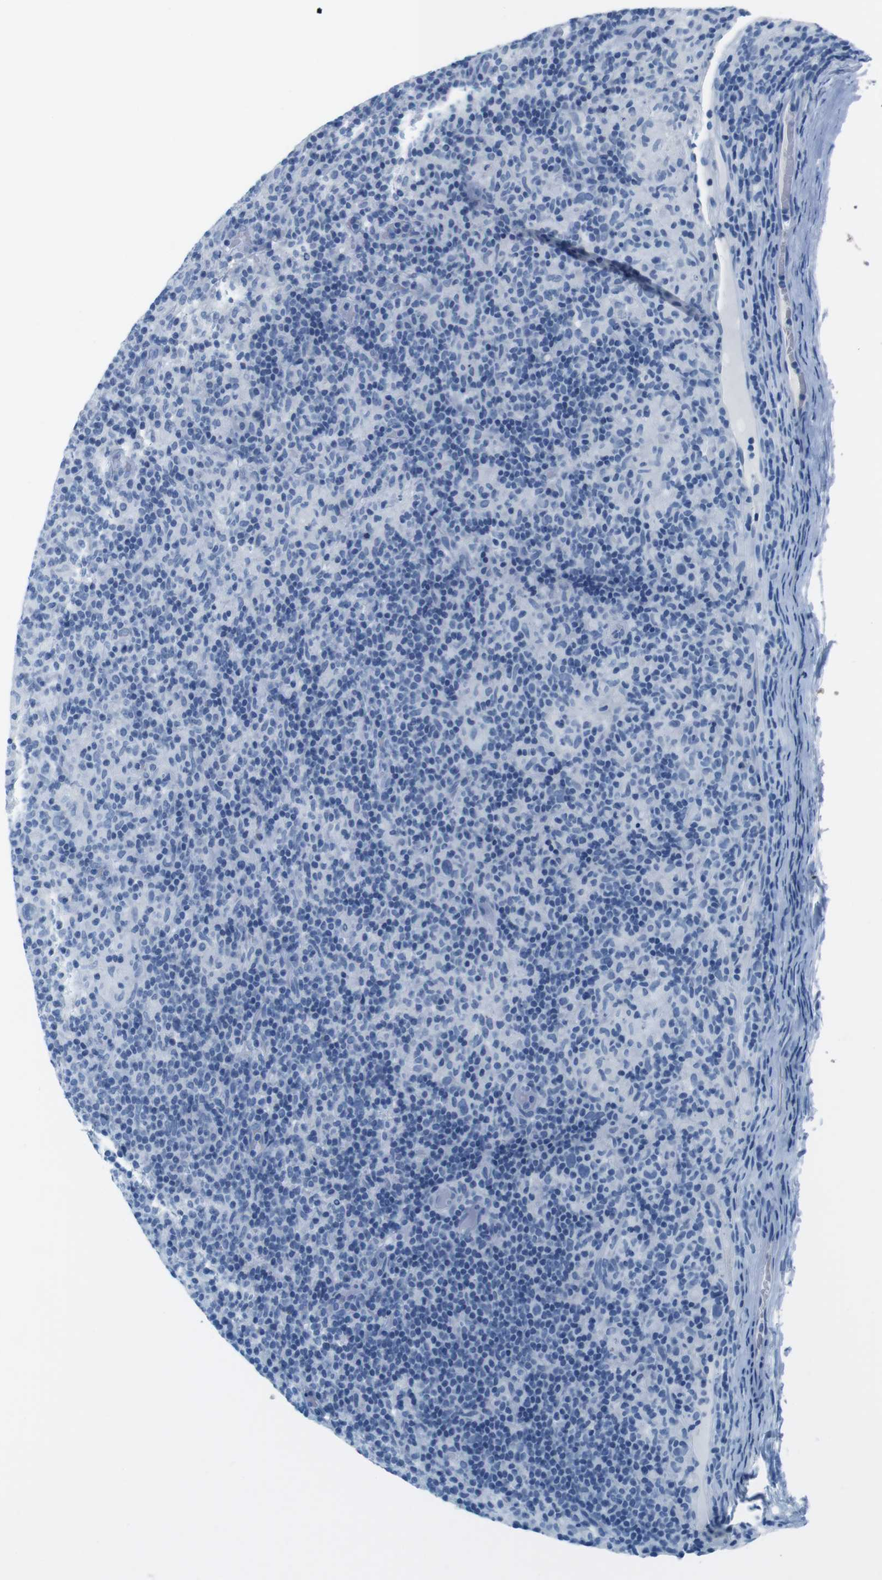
{"staining": {"intensity": "negative", "quantity": "none", "location": "none"}, "tissue": "lymphoma", "cell_type": "Tumor cells", "image_type": "cancer", "snomed": [{"axis": "morphology", "description": "Hodgkin's disease, NOS"}, {"axis": "topography", "description": "Lymph node"}], "caption": "There is no significant positivity in tumor cells of lymphoma.", "gene": "CYP2C9", "patient": {"sex": "male", "age": 70}}